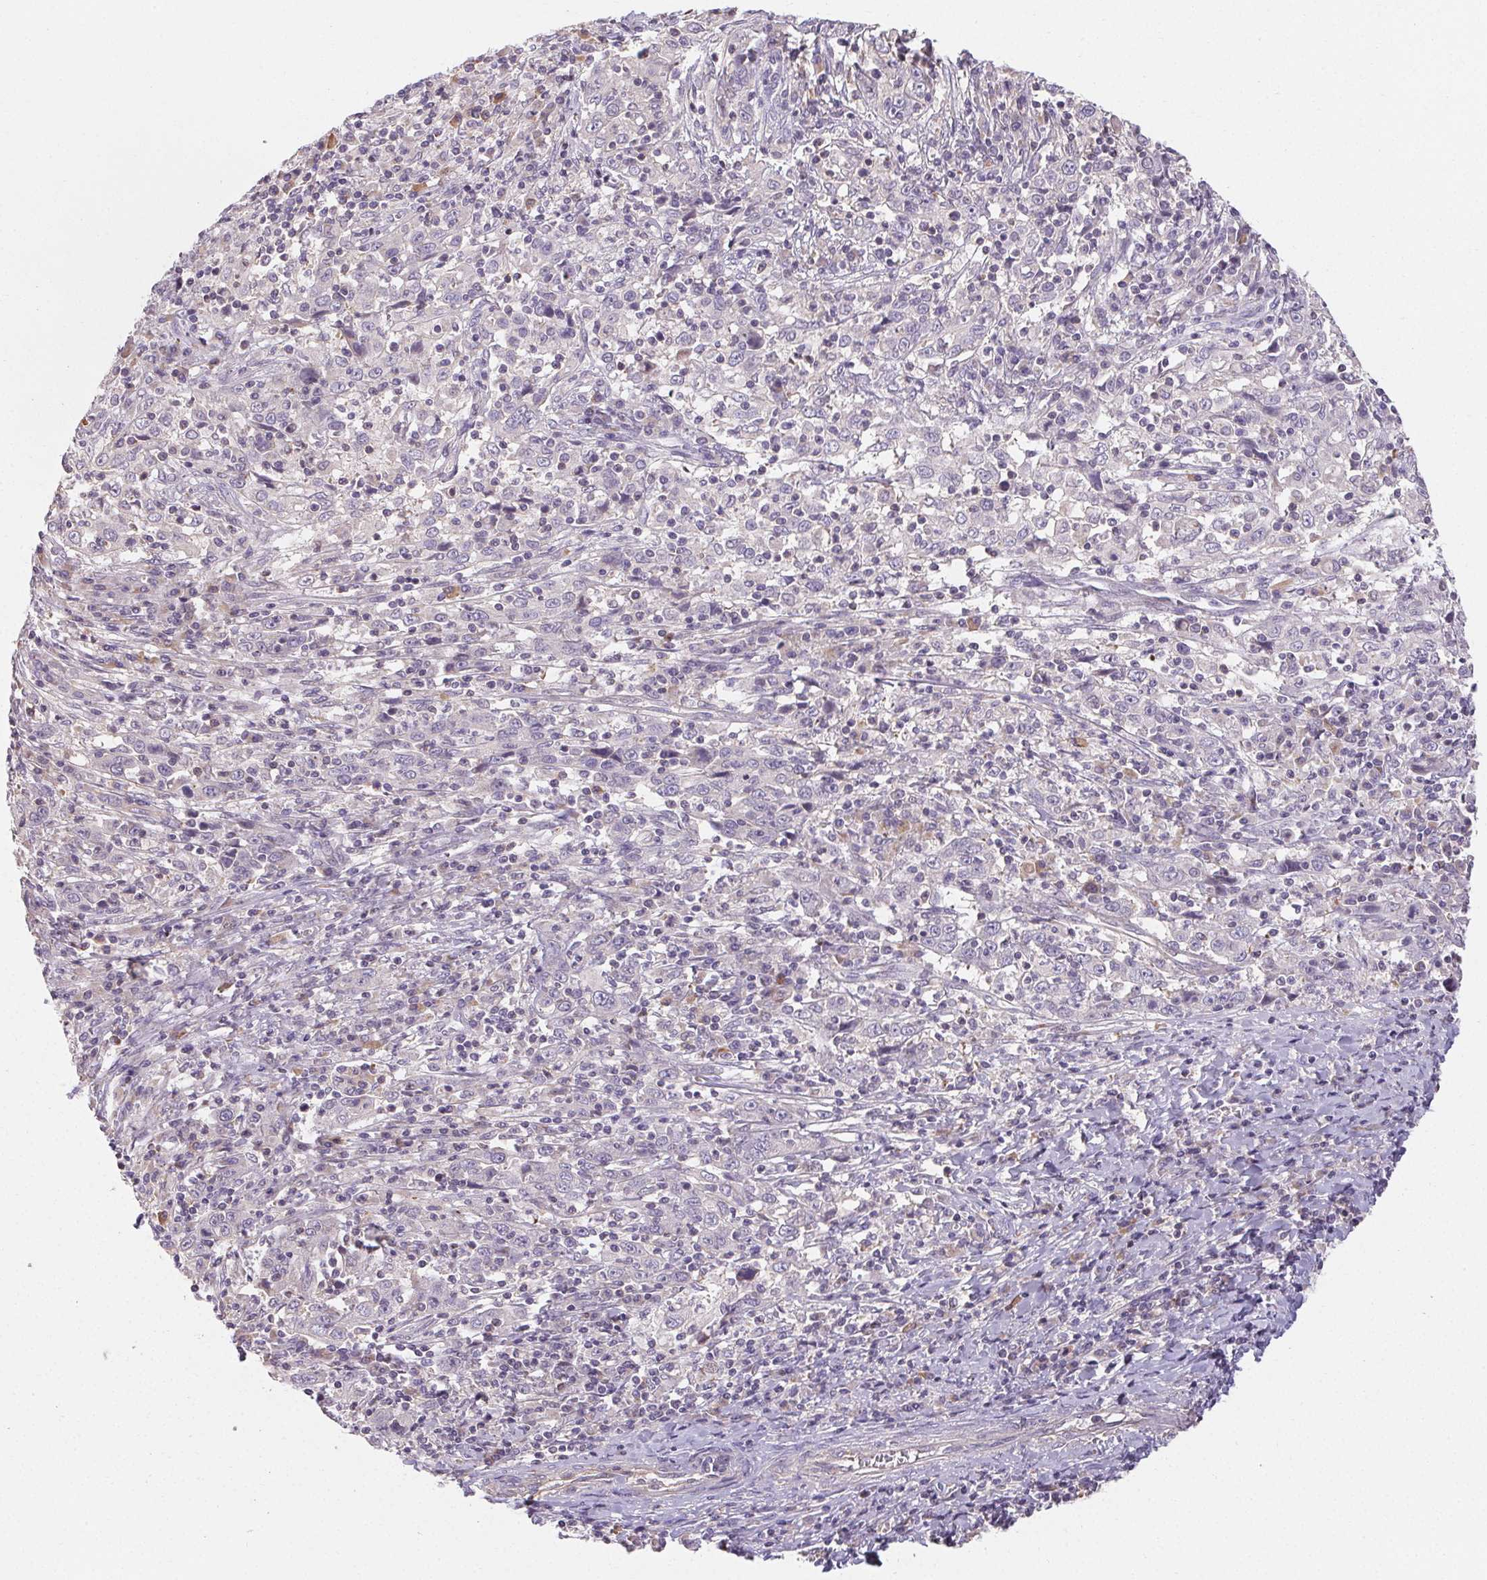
{"staining": {"intensity": "negative", "quantity": "none", "location": "none"}, "tissue": "cervical cancer", "cell_type": "Tumor cells", "image_type": "cancer", "snomed": [{"axis": "morphology", "description": "Squamous cell carcinoma, NOS"}, {"axis": "topography", "description": "Cervix"}], "caption": "Photomicrograph shows no protein positivity in tumor cells of cervical cancer (squamous cell carcinoma) tissue.", "gene": "TMEM52B", "patient": {"sex": "female", "age": 46}}